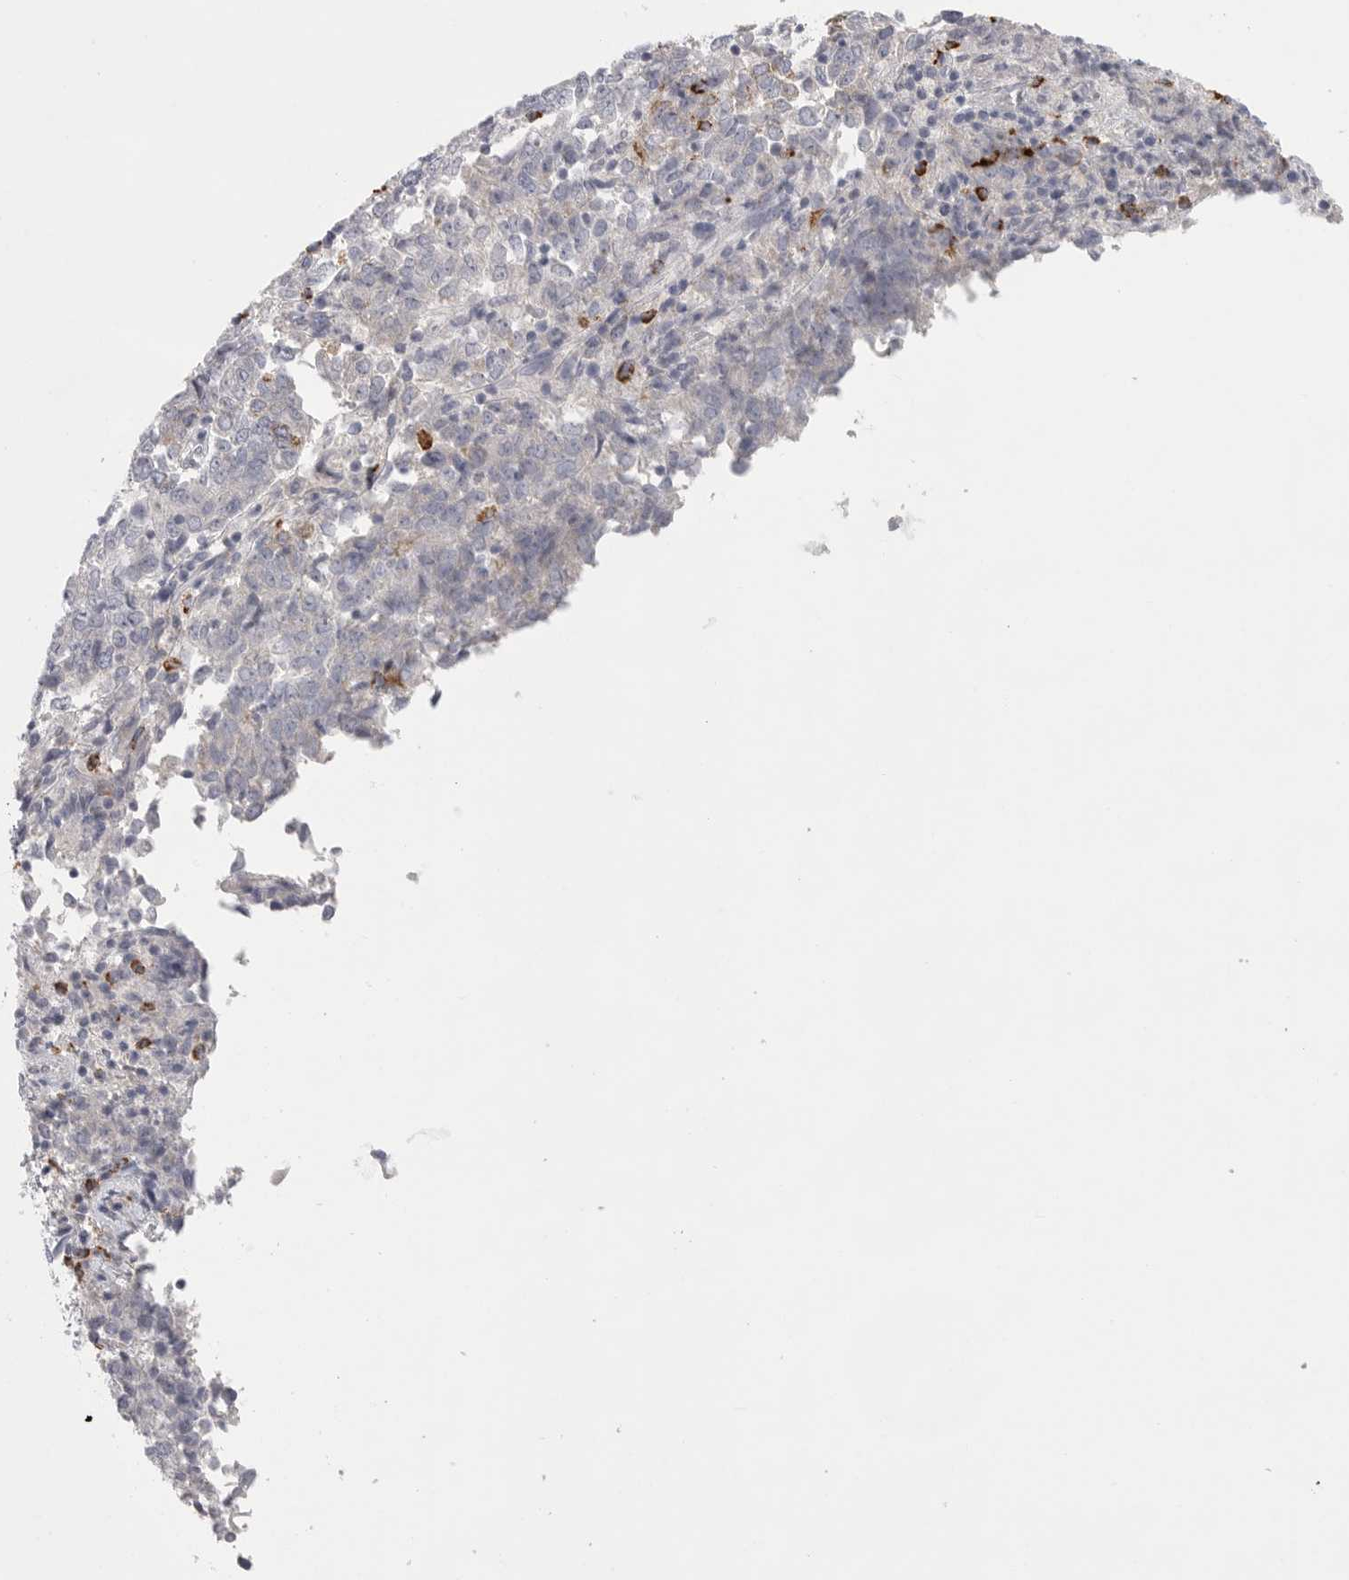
{"staining": {"intensity": "negative", "quantity": "none", "location": "none"}, "tissue": "endometrial cancer", "cell_type": "Tumor cells", "image_type": "cancer", "snomed": [{"axis": "morphology", "description": "Adenocarcinoma, NOS"}, {"axis": "topography", "description": "Endometrium"}], "caption": "Photomicrograph shows no significant protein expression in tumor cells of endometrial cancer (adenocarcinoma).", "gene": "ELP3", "patient": {"sex": "female", "age": 80}}